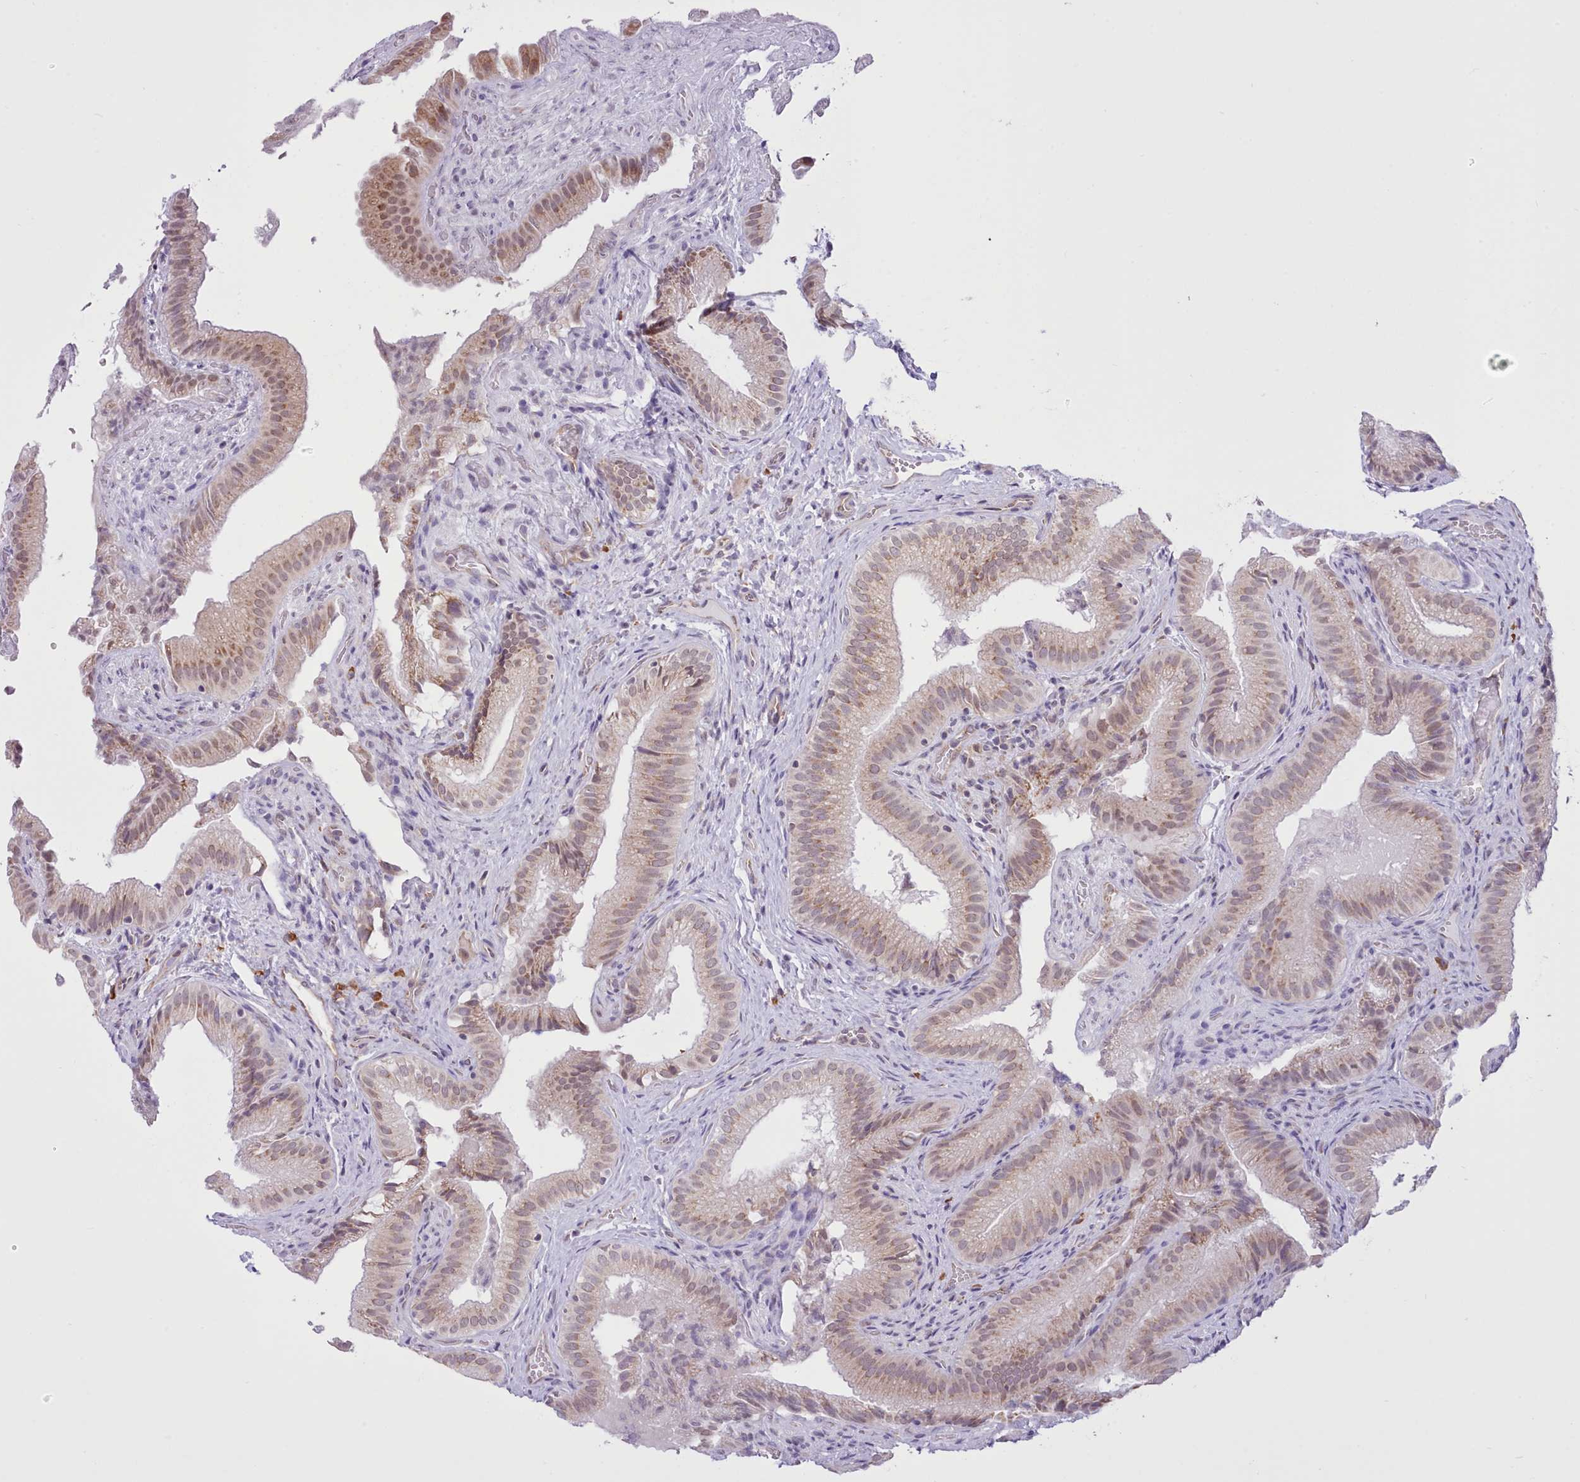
{"staining": {"intensity": "moderate", "quantity": ">75%", "location": "cytoplasmic/membranous"}, "tissue": "gallbladder", "cell_type": "Glandular cells", "image_type": "normal", "snomed": [{"axis": "morphology", "description": "Normal tissue, NOS"}, {"axis": "topography", "description": "Gallbladder"}], "caption": "This image shows normal gallbladder stained with IHC to label a protein in brown. The cytoplasmic/membranous of glandular cells show moderate positivity for the protein. Nuclei are counter-stained blue.", "gene": "SEC61B", "patient": {"sex": "female", "age": 30}}